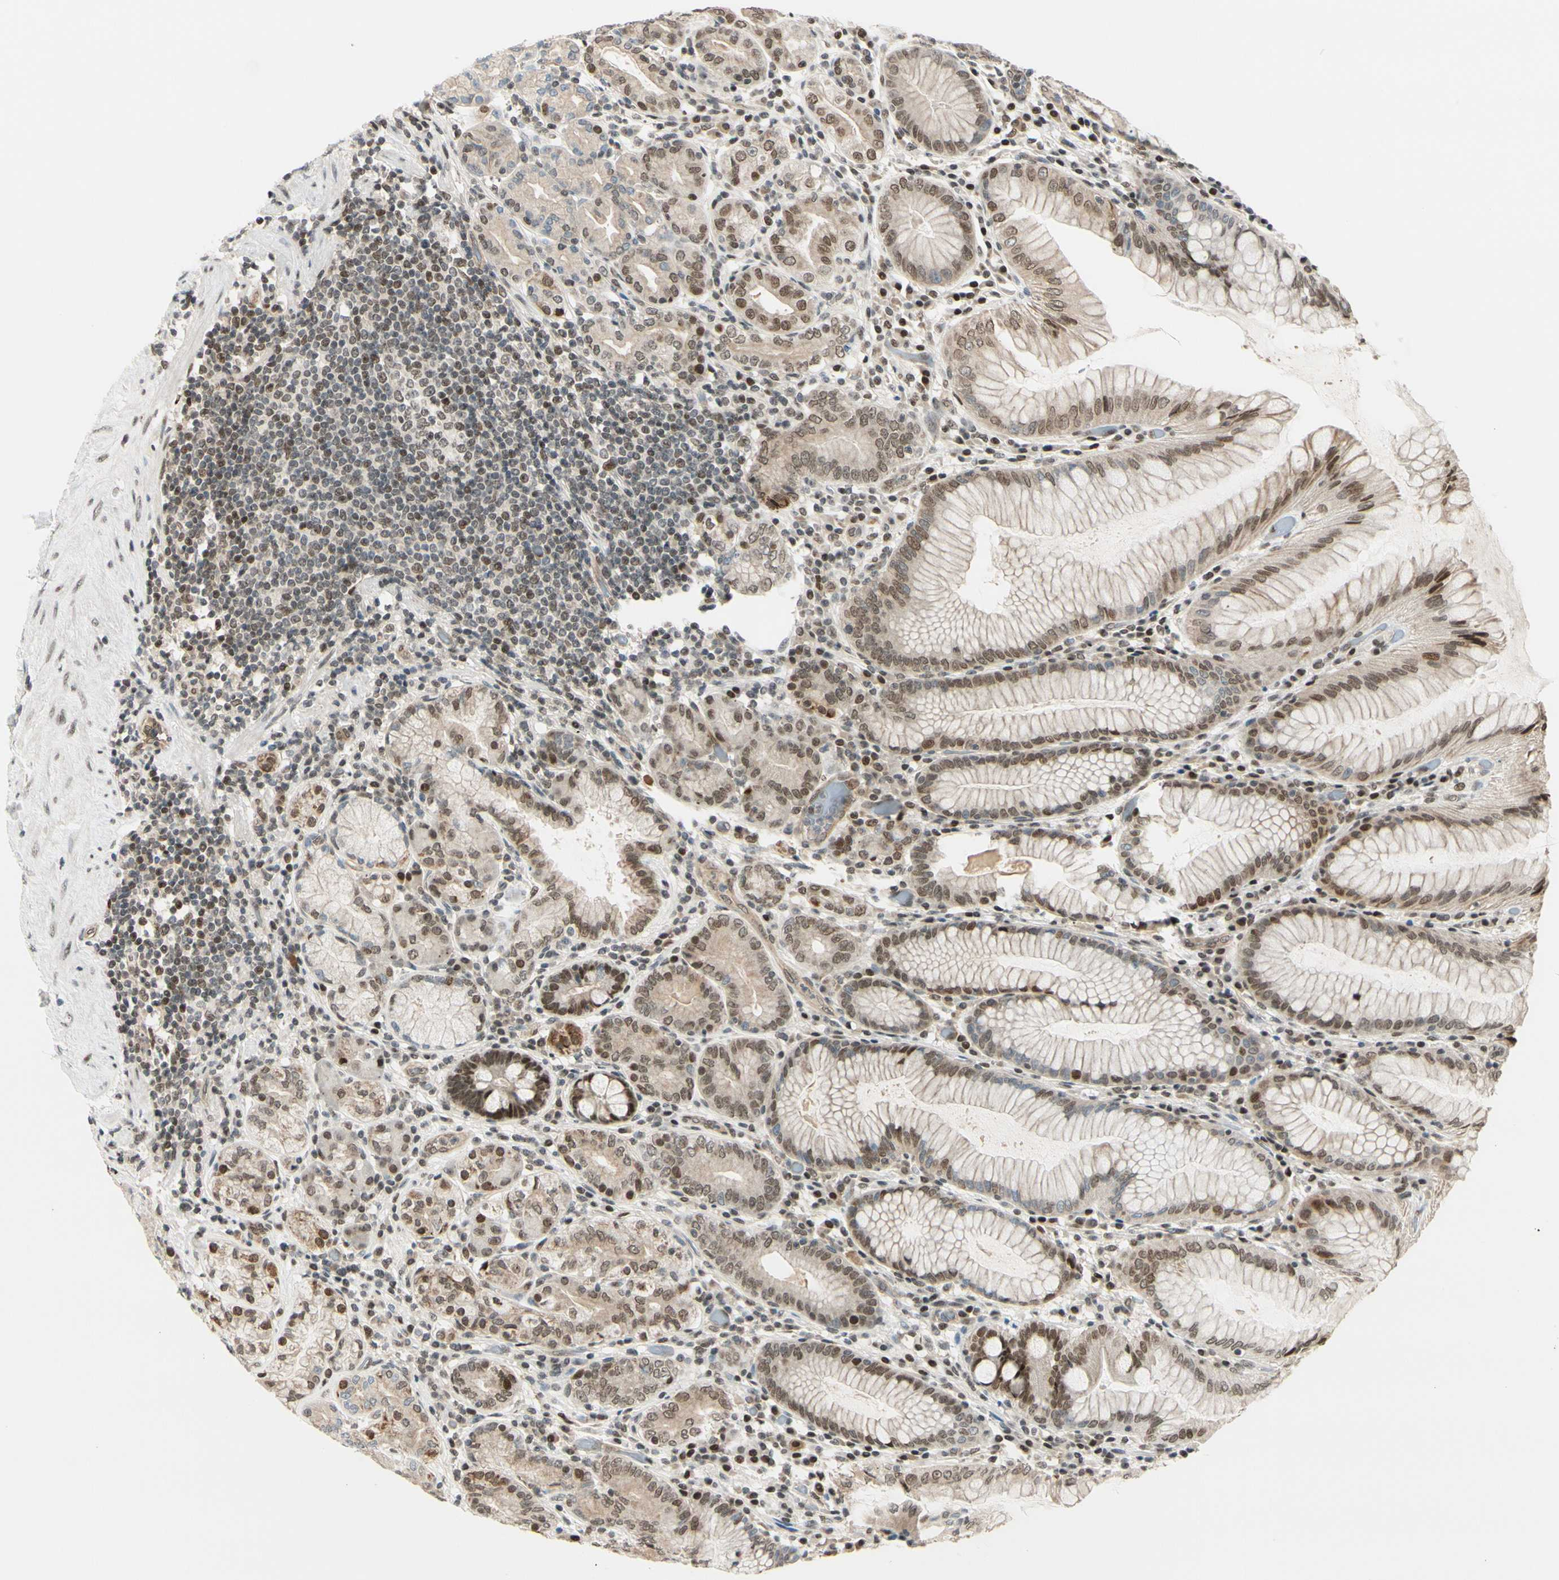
{"staining": {"intensity": "moderate", "quantity": "25%-75%", "location": "nuclear"}, "tissue": "stomach", "cell_type": "Glandular cells", "image_type": "normal", "snomed": [{"axis": "morphology", "description": "Normal tissue, NOS"}, {"axis": "topography", "description": "Stomach, lower"}], "caption": "Stomach stained with DAB immunohistochemistry reveals medium levels of moderate nuclear positivity in approximately 25%-75% of glandular cells.", "gene": "SUFU", "patient": {"sex": "female", "age": 76}}